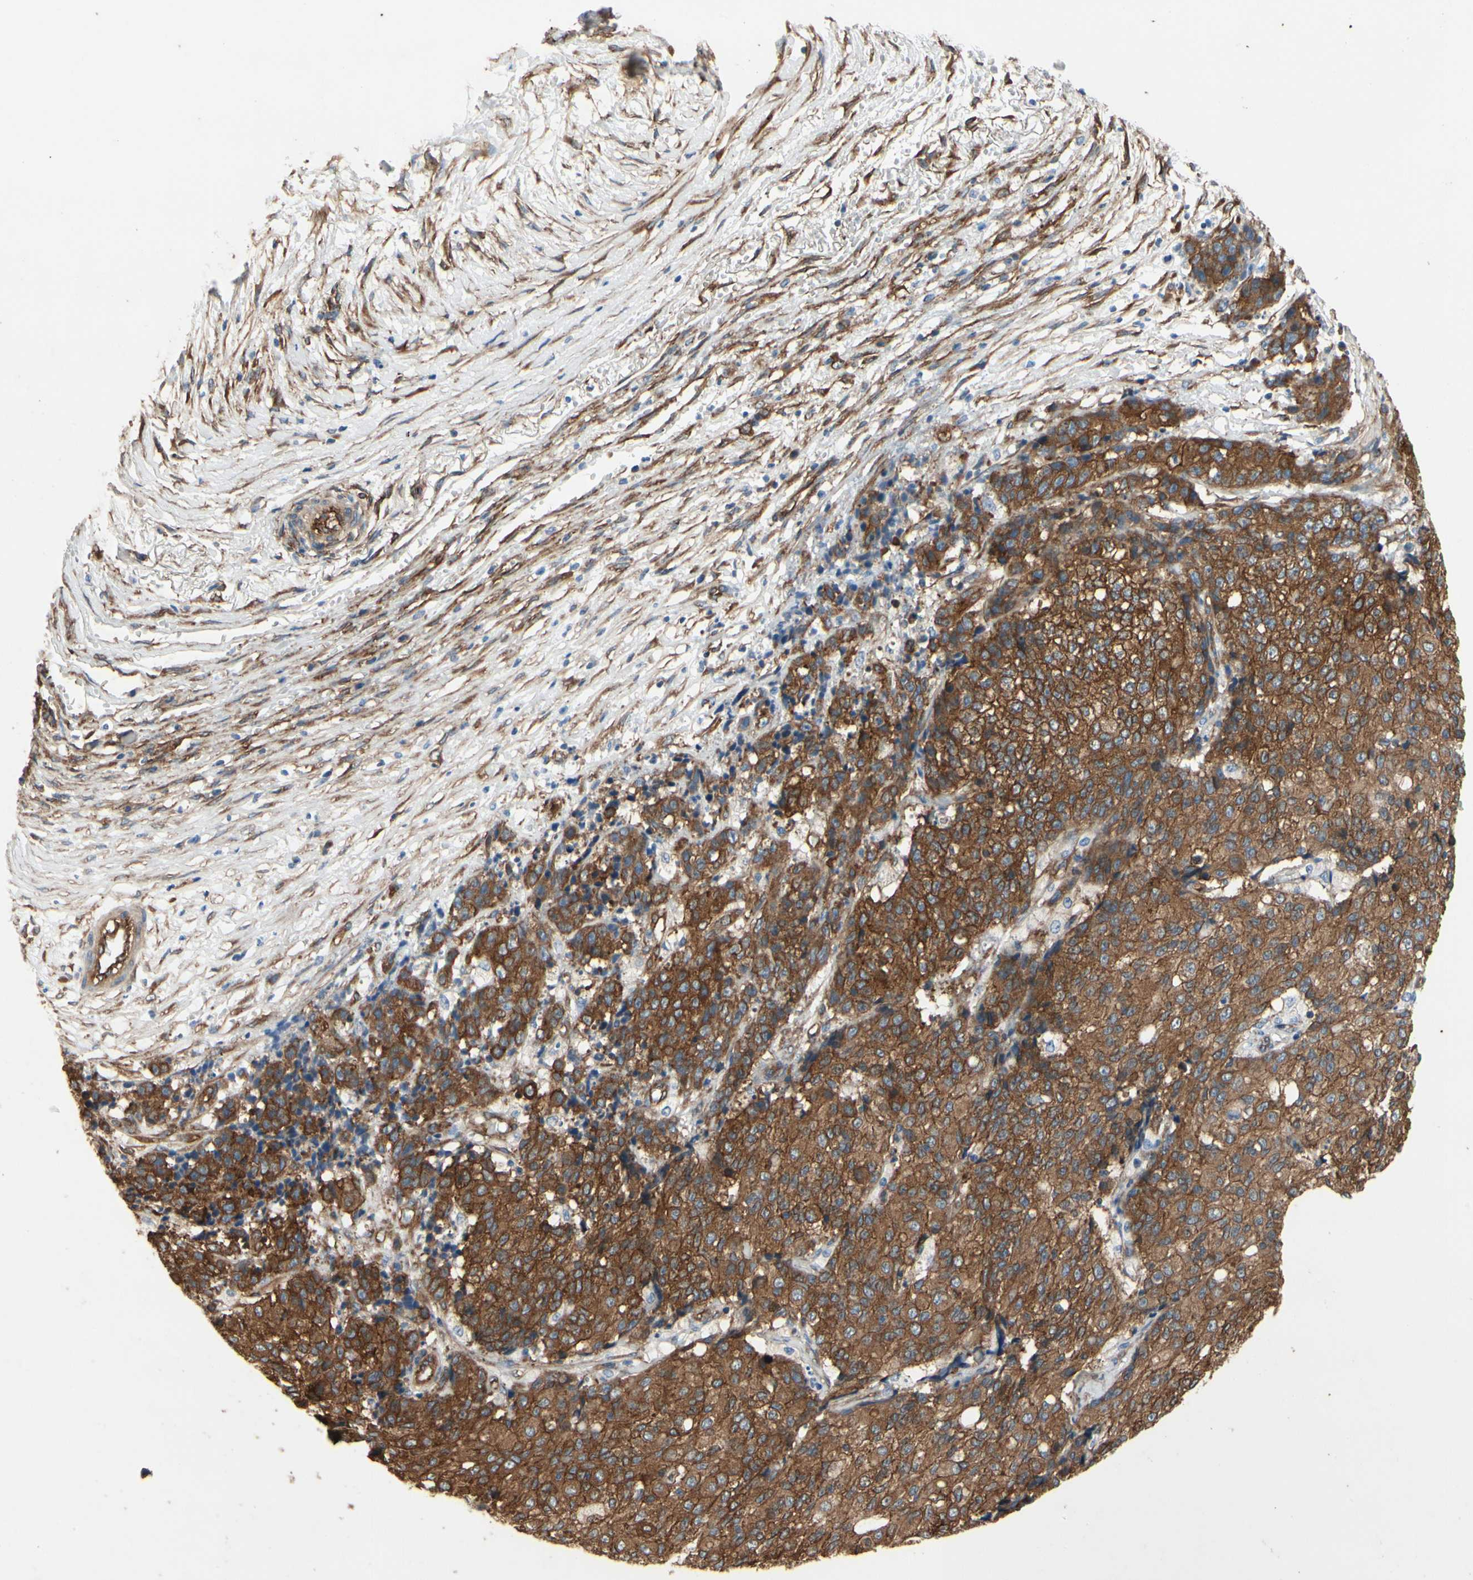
{"staining": {"intensity": "moderate", "quantity": ">75%", "location": "cytoplasmic/membranous"}, "tissue": "ovarian cancer", "cell_type": "Tumor cells", "image_type": "cancer", "snomed": [{"axis": "morphology", "description": "Carcinoma, endometroid"}, {"axis": "topography", "description": "Ovary"}], "caption": "Protein expression analysis of human ovarian cancer reveals moderate cytoplasmic/membranous expression in approximately >75% of tumor cells.", "gene": "CTTNBP2", "patient": {"sex": "female", "age": 42}}